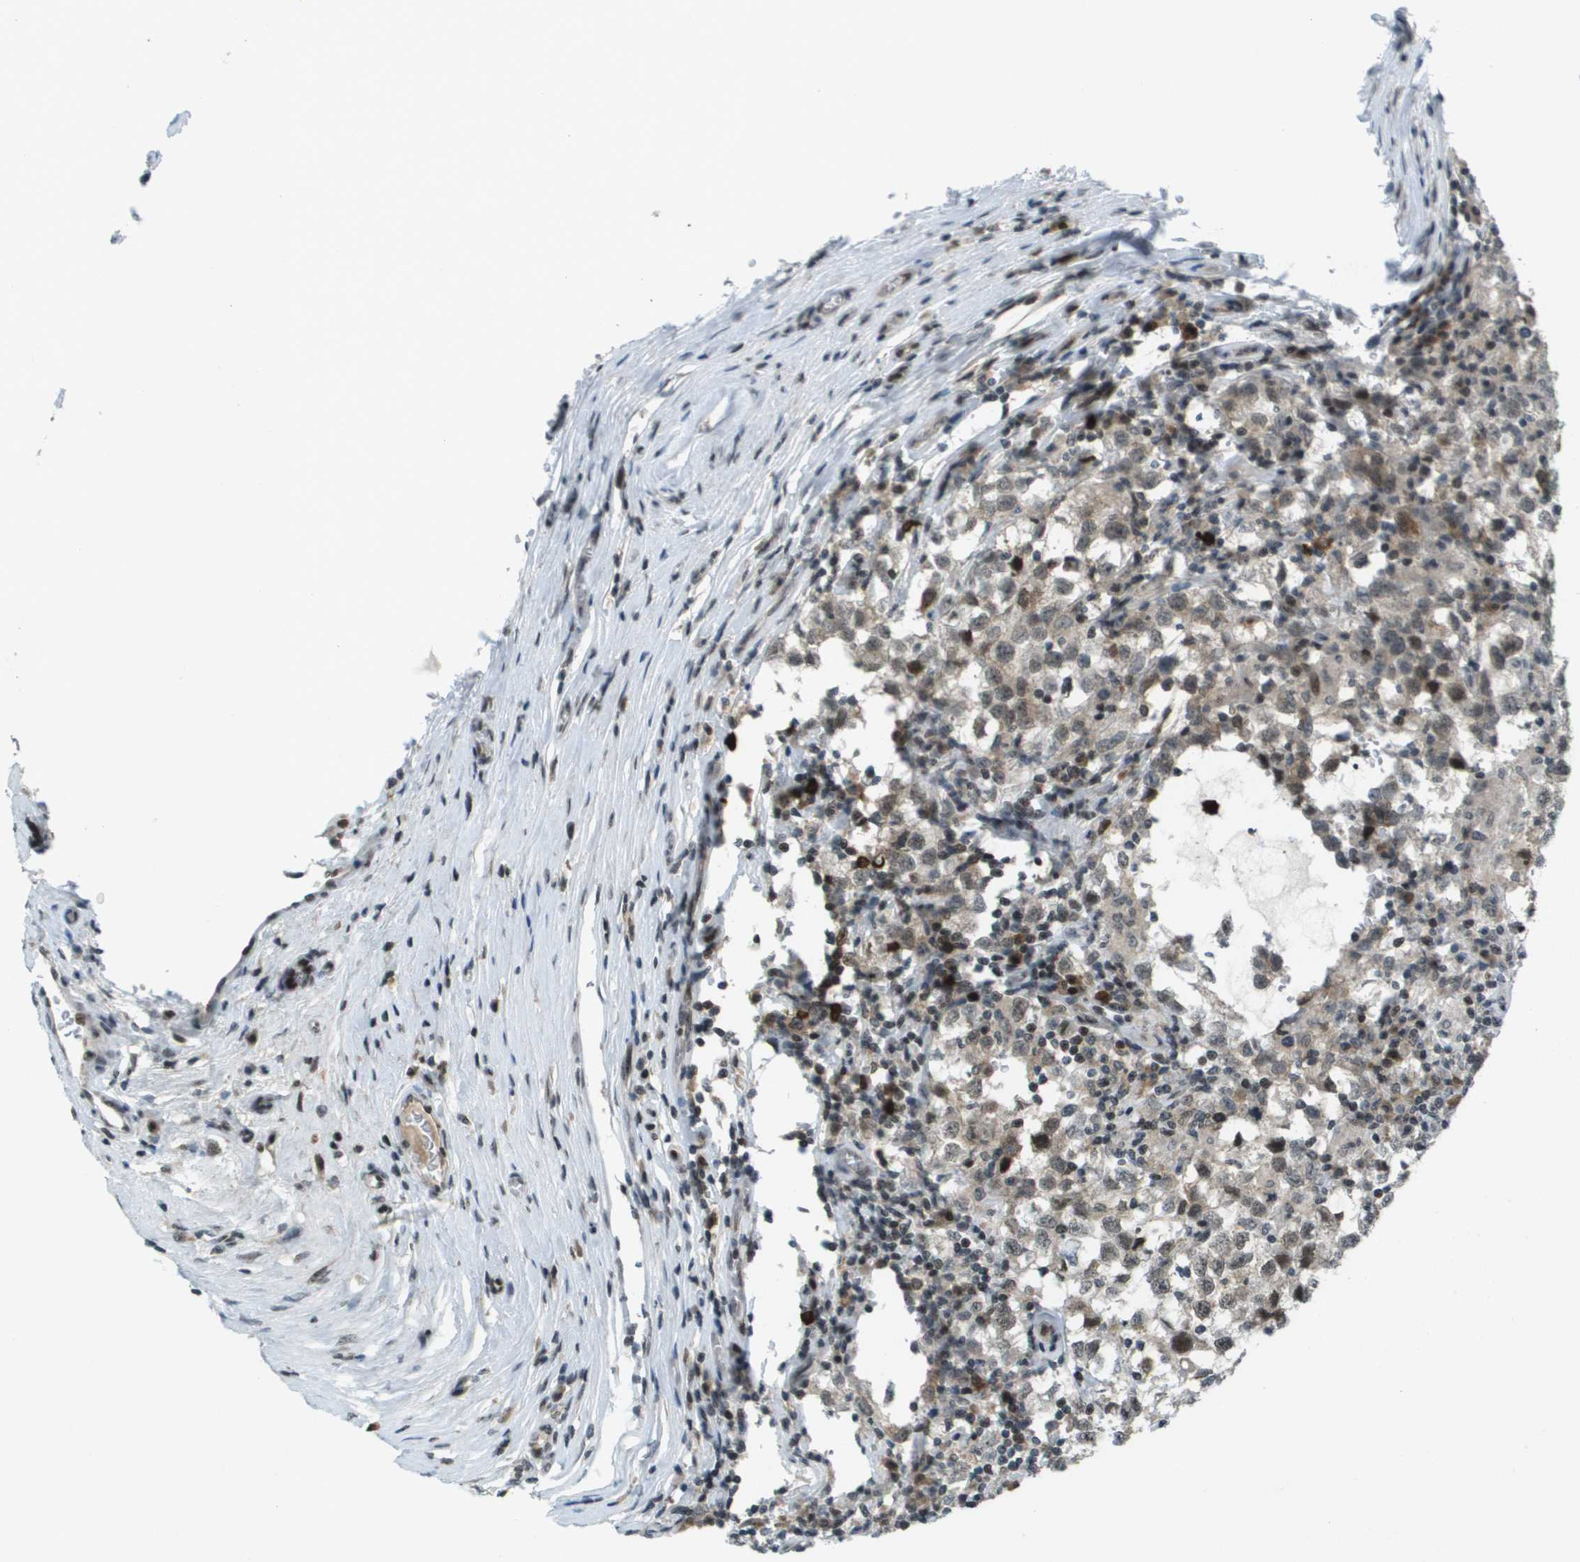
{"staining": {"intensity": "weak", "quantity": ">75%", "location": "cytoplasmic/membranous,nuclear"}, "tissue": "testis cancer", "cell_type": "Tumor cells", "image_type": "cancer", "snomed": [{"axis": "morphology", "description": "Carcinoma, Embryonal, NOS"}, {"axis": "topography", "description": "Testis"}], "caption": "Human testis cancer (embryonal carcinoma) stained with a brown dye exhibits weak cytoplasmic/membranous and nuclear positive positivity in about >75% of tumor cells.", "gene": "IRF7", "patient": {"sex": "male", "age": 21}}